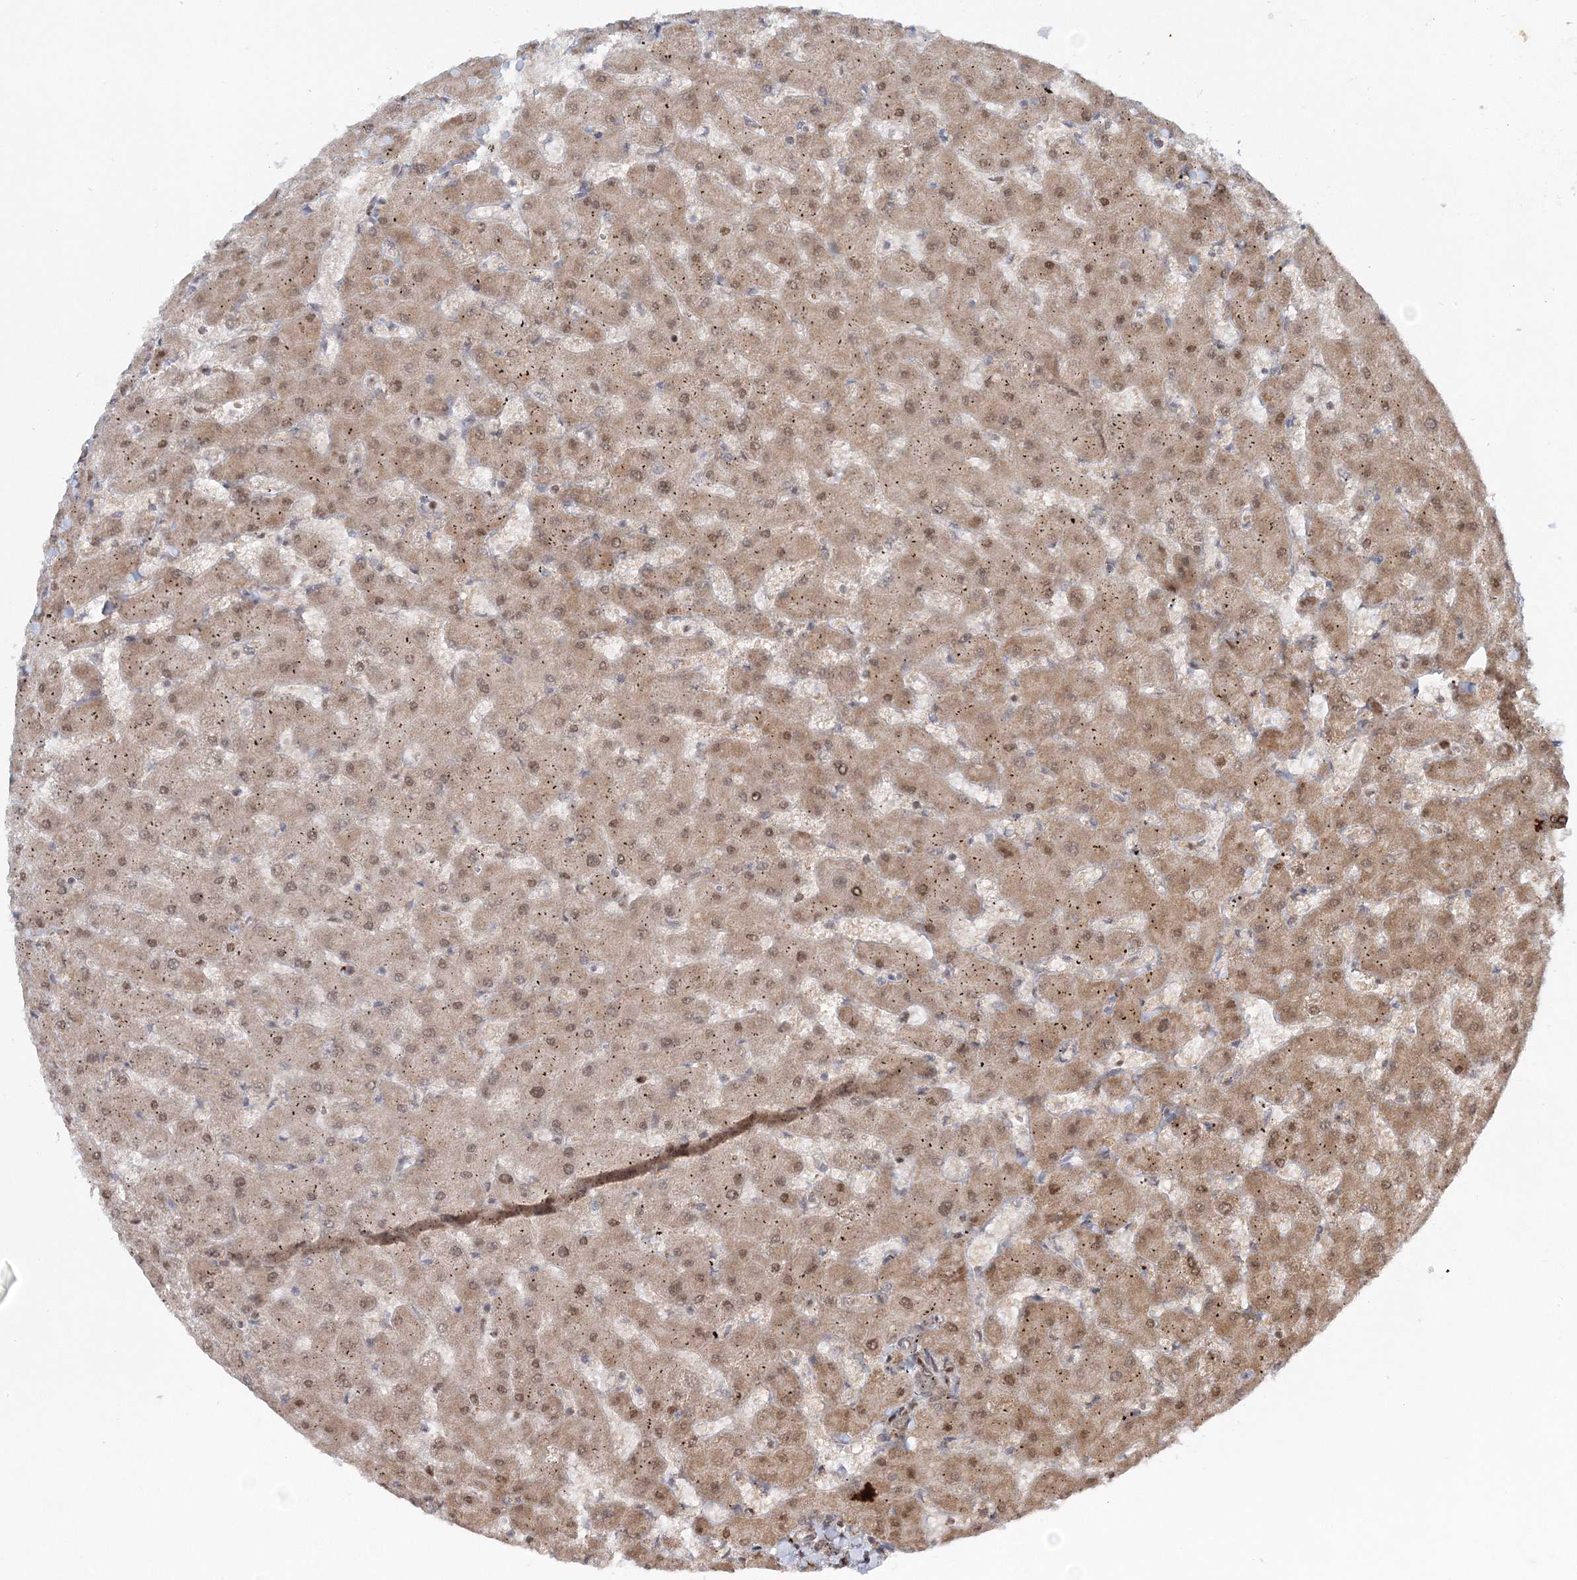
{"staining": {"intensity": "weak", "quantity": ">75%", "location": "cytoplasmic/membranous"}, "tissue": "liver", "cell_type": "Cholangiocytes", "image_type": "normal", "snomed": [{"axis": "morphology", "description": "Normal tissue, NOS"}, {"axis": "topography", "description": "Liver"}], "caption": "This image reveals immunohistochemistry staining of benign liver, with low weak cytoplasmic/membranous positivity in approximately >75% of cholangiocytes.", "gene": "RAB11FIP2", "patient": {"sex": "female", "age": 63}}